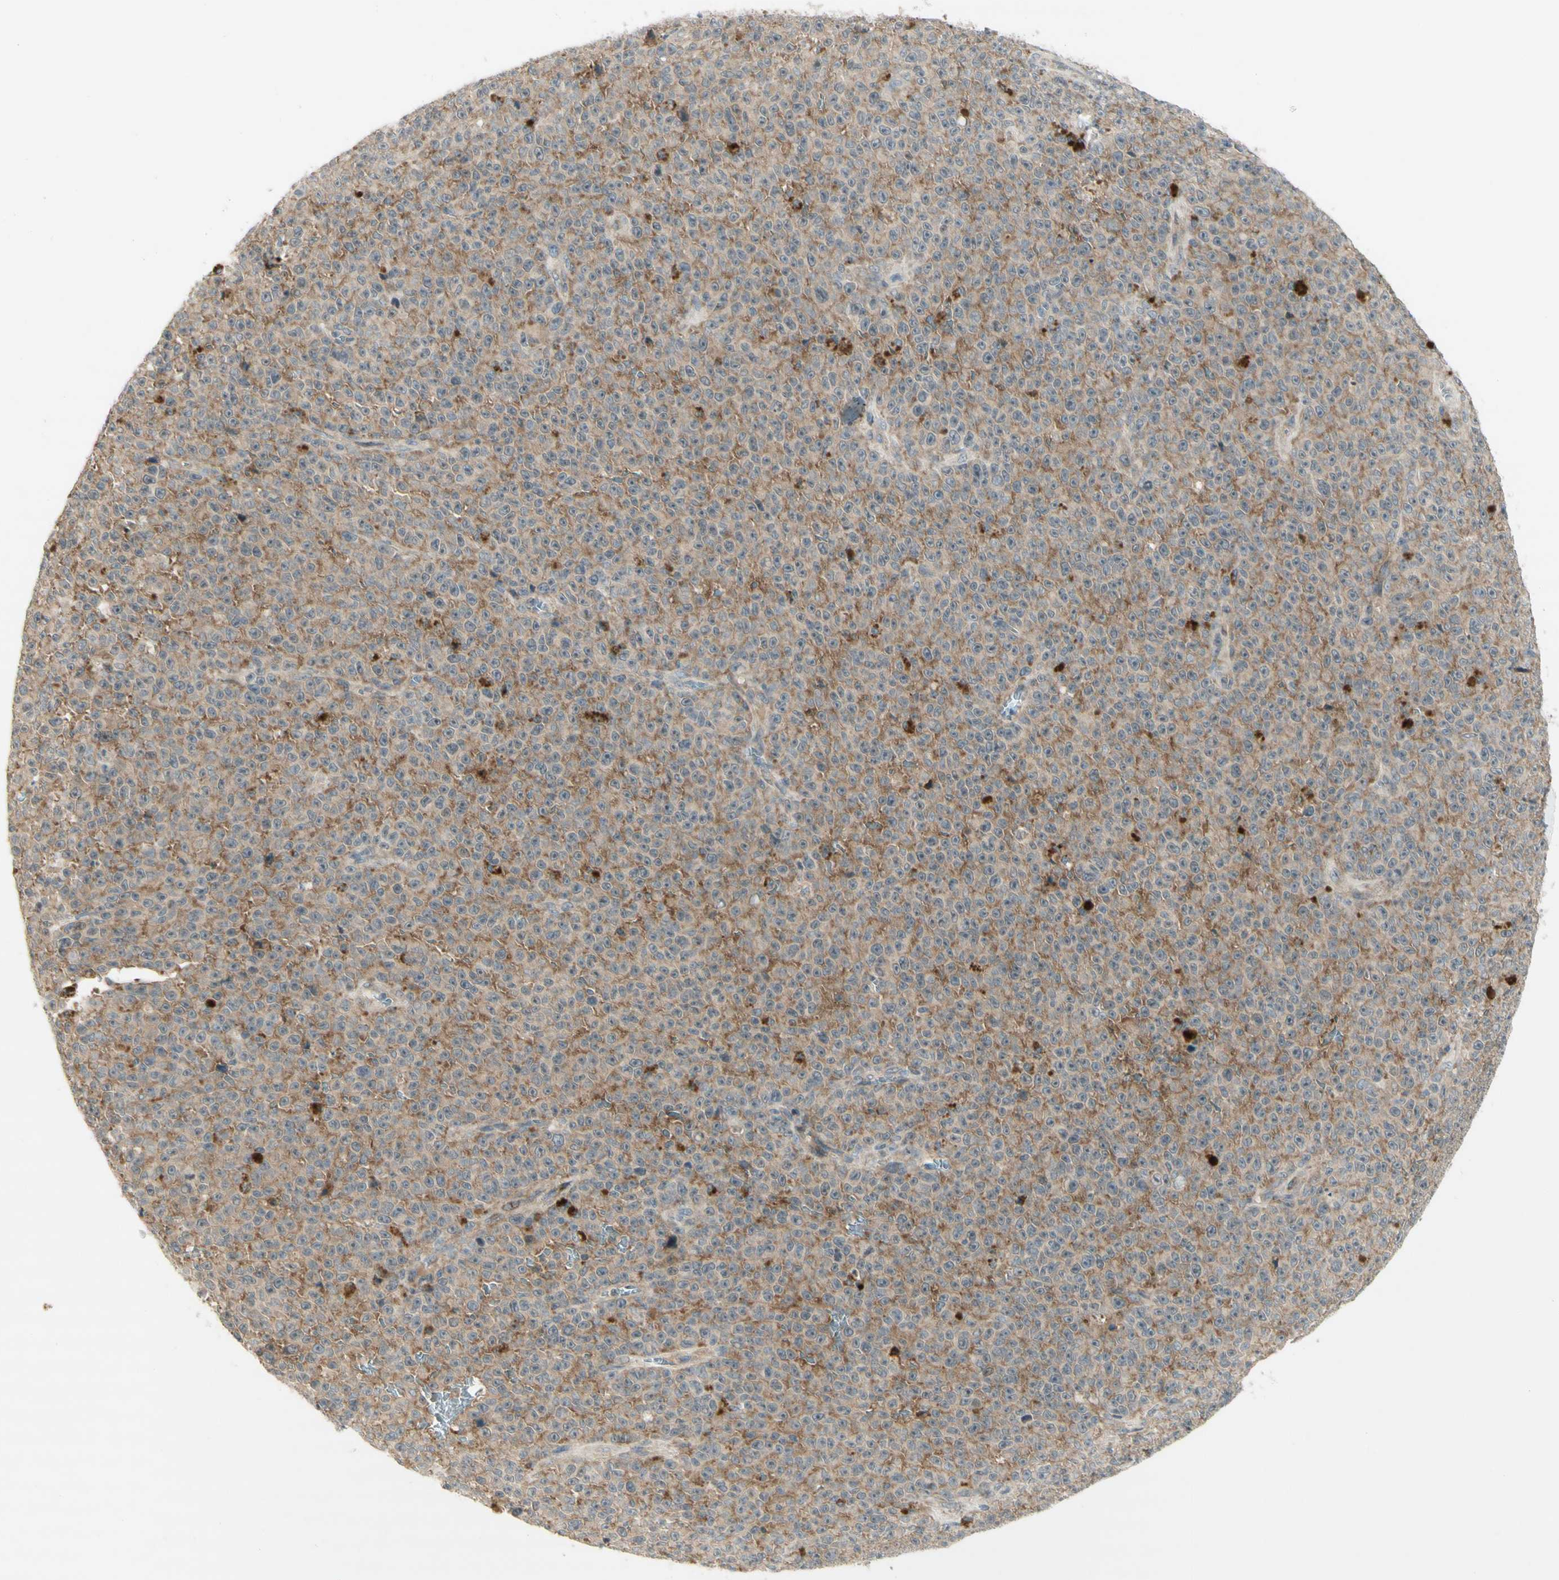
{"staining": {"intensity": "moderate", "quantity": "25%-75%", "location": "cytoplasmic/membranous"}, "tissue": "melanoma", "cell_type": "Tumor cells", "image_type": "cancer", "snomed": [{"axis": "morphology", "description": "Malignant melanoma, NOS"}, {"axis": "topography", "description": "Skin"}], "caption": "A medium amount of moderate cytoplasmic/membranous staining is appreciated in about 25%-75% of tumor cells in melanoma tissue.", "gene": "ETF1", "patient": {"sex": "female", "age": 82}}